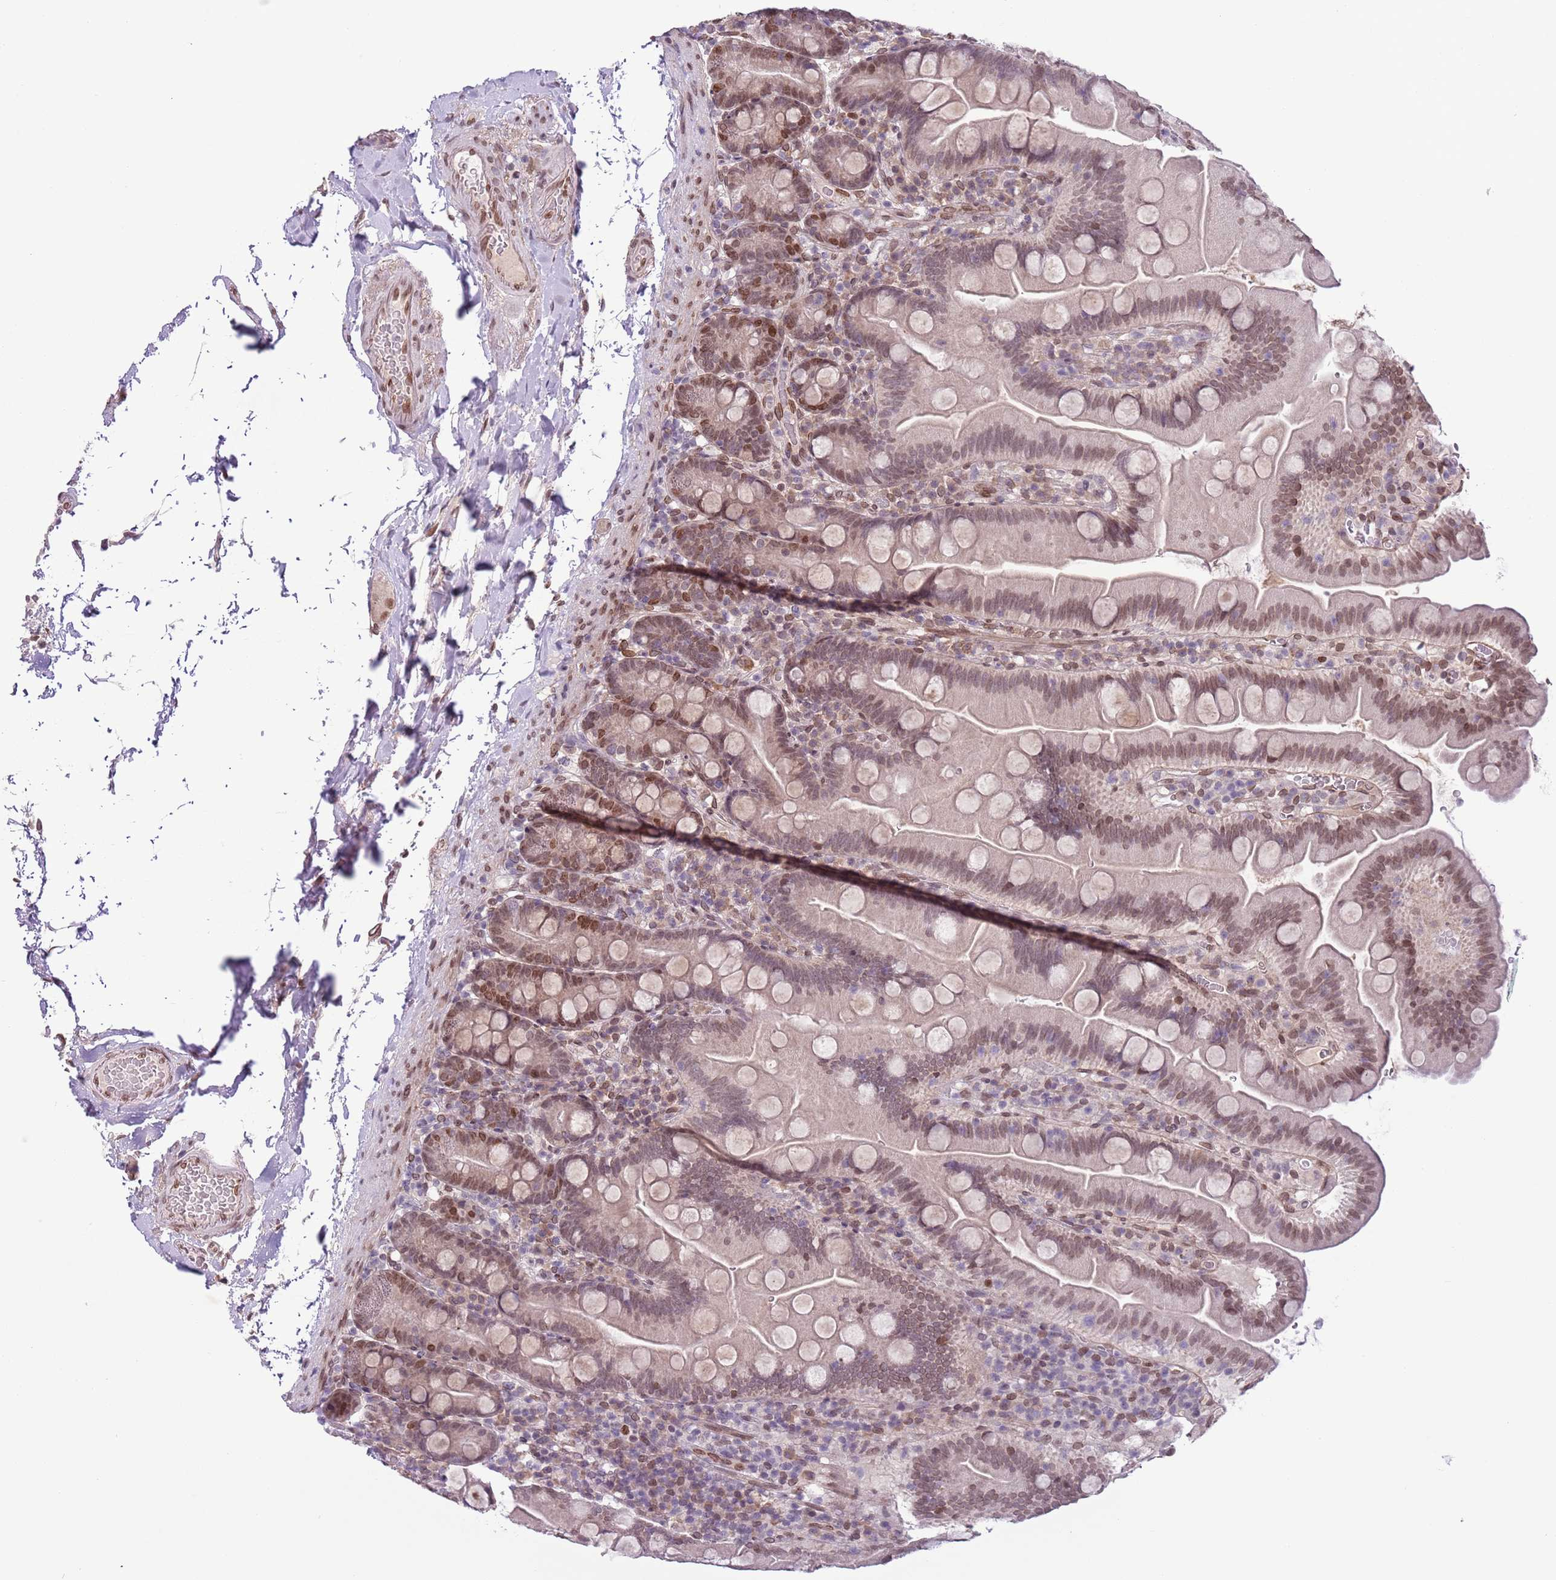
{"staining": {"intensity": "moderate", "quantity": ">75%", "location": "nuclear"}, "tissue": "small intestine", "cell_type": "Glandular cells", "image_type": "normal", "snomed": [{"axis": "morphology", "description": "Normal tissue, NOS"}, {"axis": "topography", "description": "Small intestine"}], "caption": "IHC histopathology image of benign human small intestine stained for a protein (brown), which shows medium levels of moderate nuclear expression in approximately >75% of glandular cells.", "gene": "ZGLP1", "patient": {"sex": "female", "age": 68}}